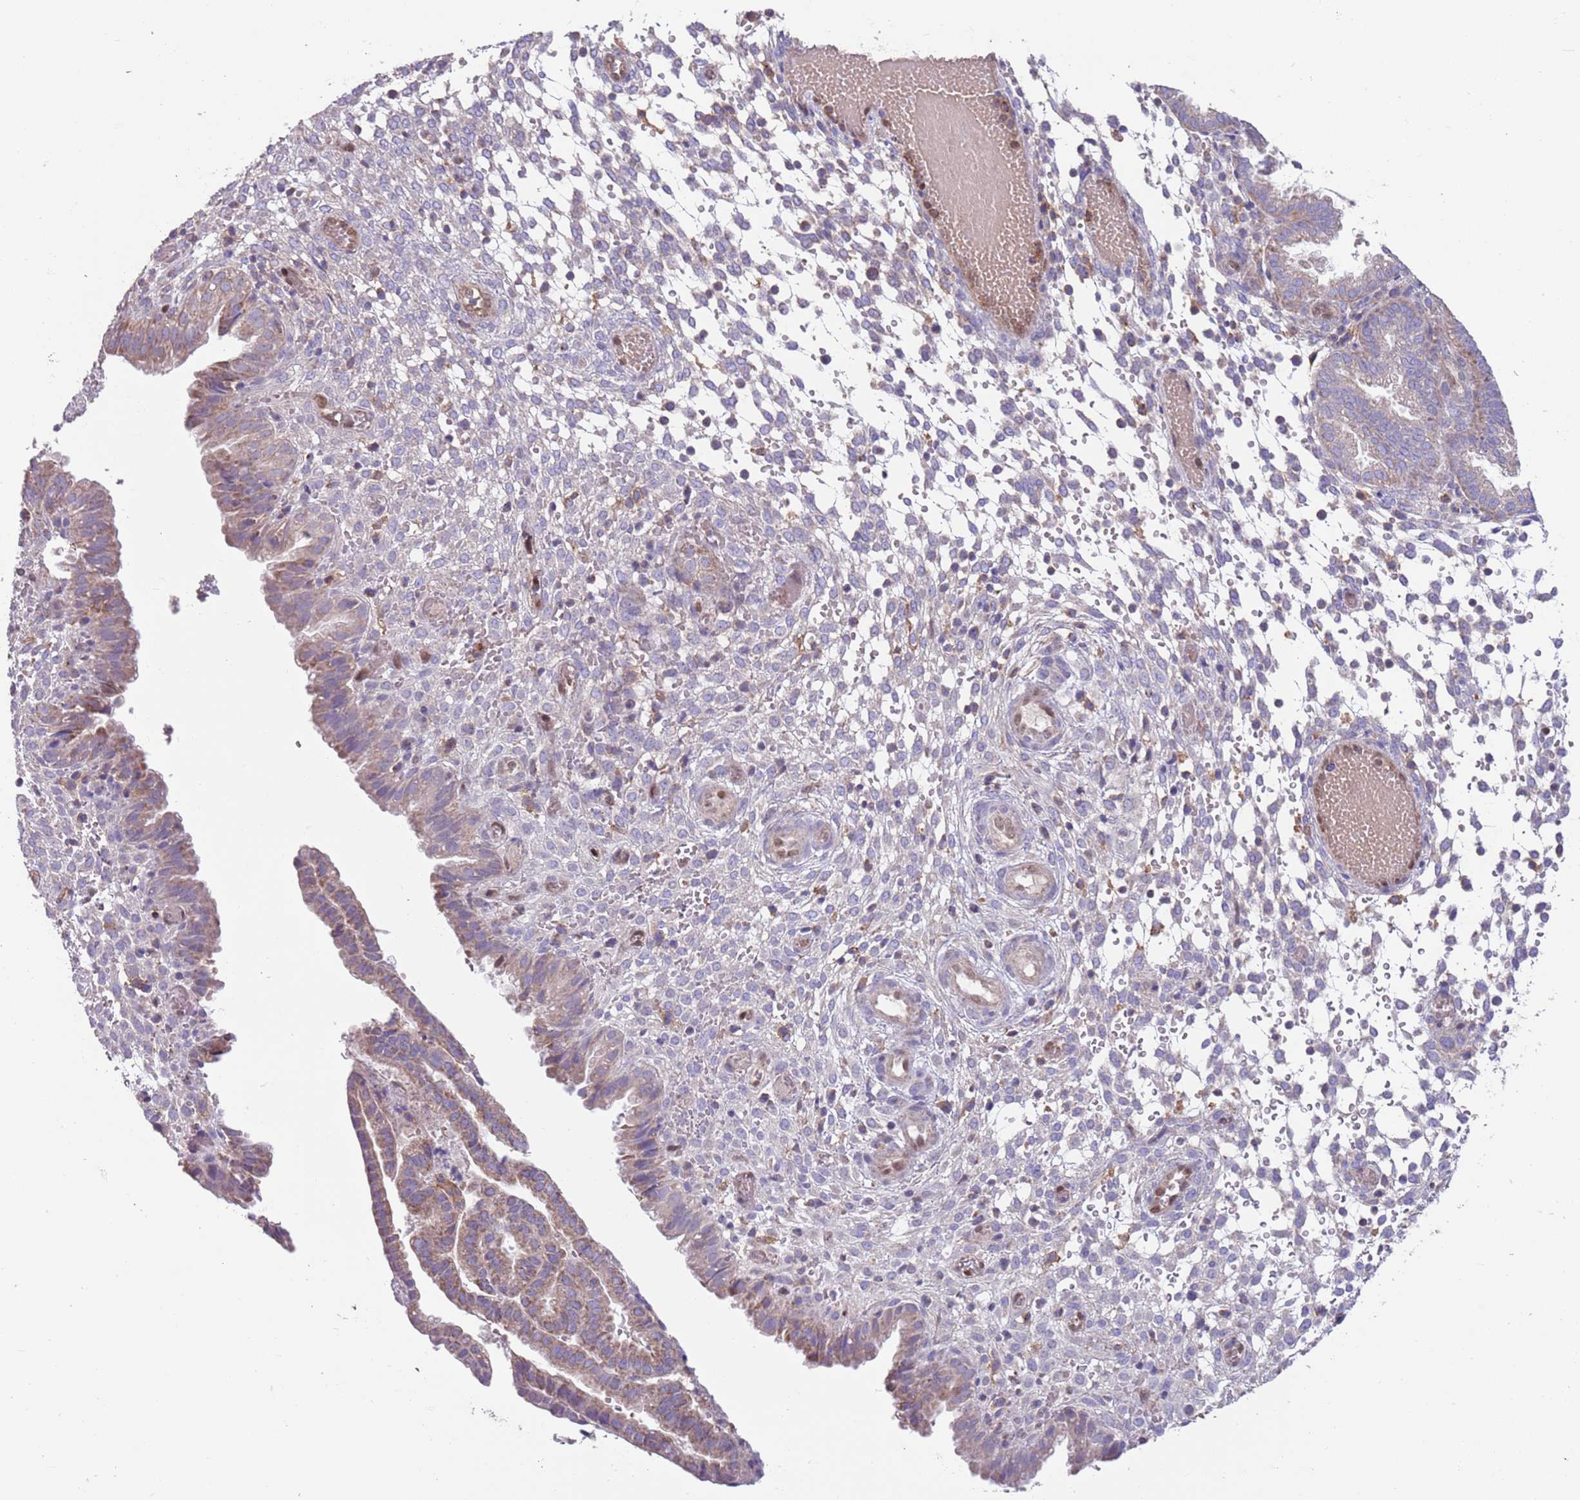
{"staining": {"intensity": "negative", "quantity": "none", "location": "none"}, "tissue": "endometrium", "cell_type": "Cells in endometrial stroma", "image_type": "normal", "snomed": [{"axis": "morphology", "description": "Normal tissue, NOS"}, {"axis": "topography", "description": "Endometrium"}], "caption": "High power microscopy micrograph of an immunohistochemistry (IHC) photomicrograph of unremarkable endometrium, revealing no significant positivity in cells in endometrial stroma.", "gene": "DDT", "patient": {"sex": "female", "age": 33}}